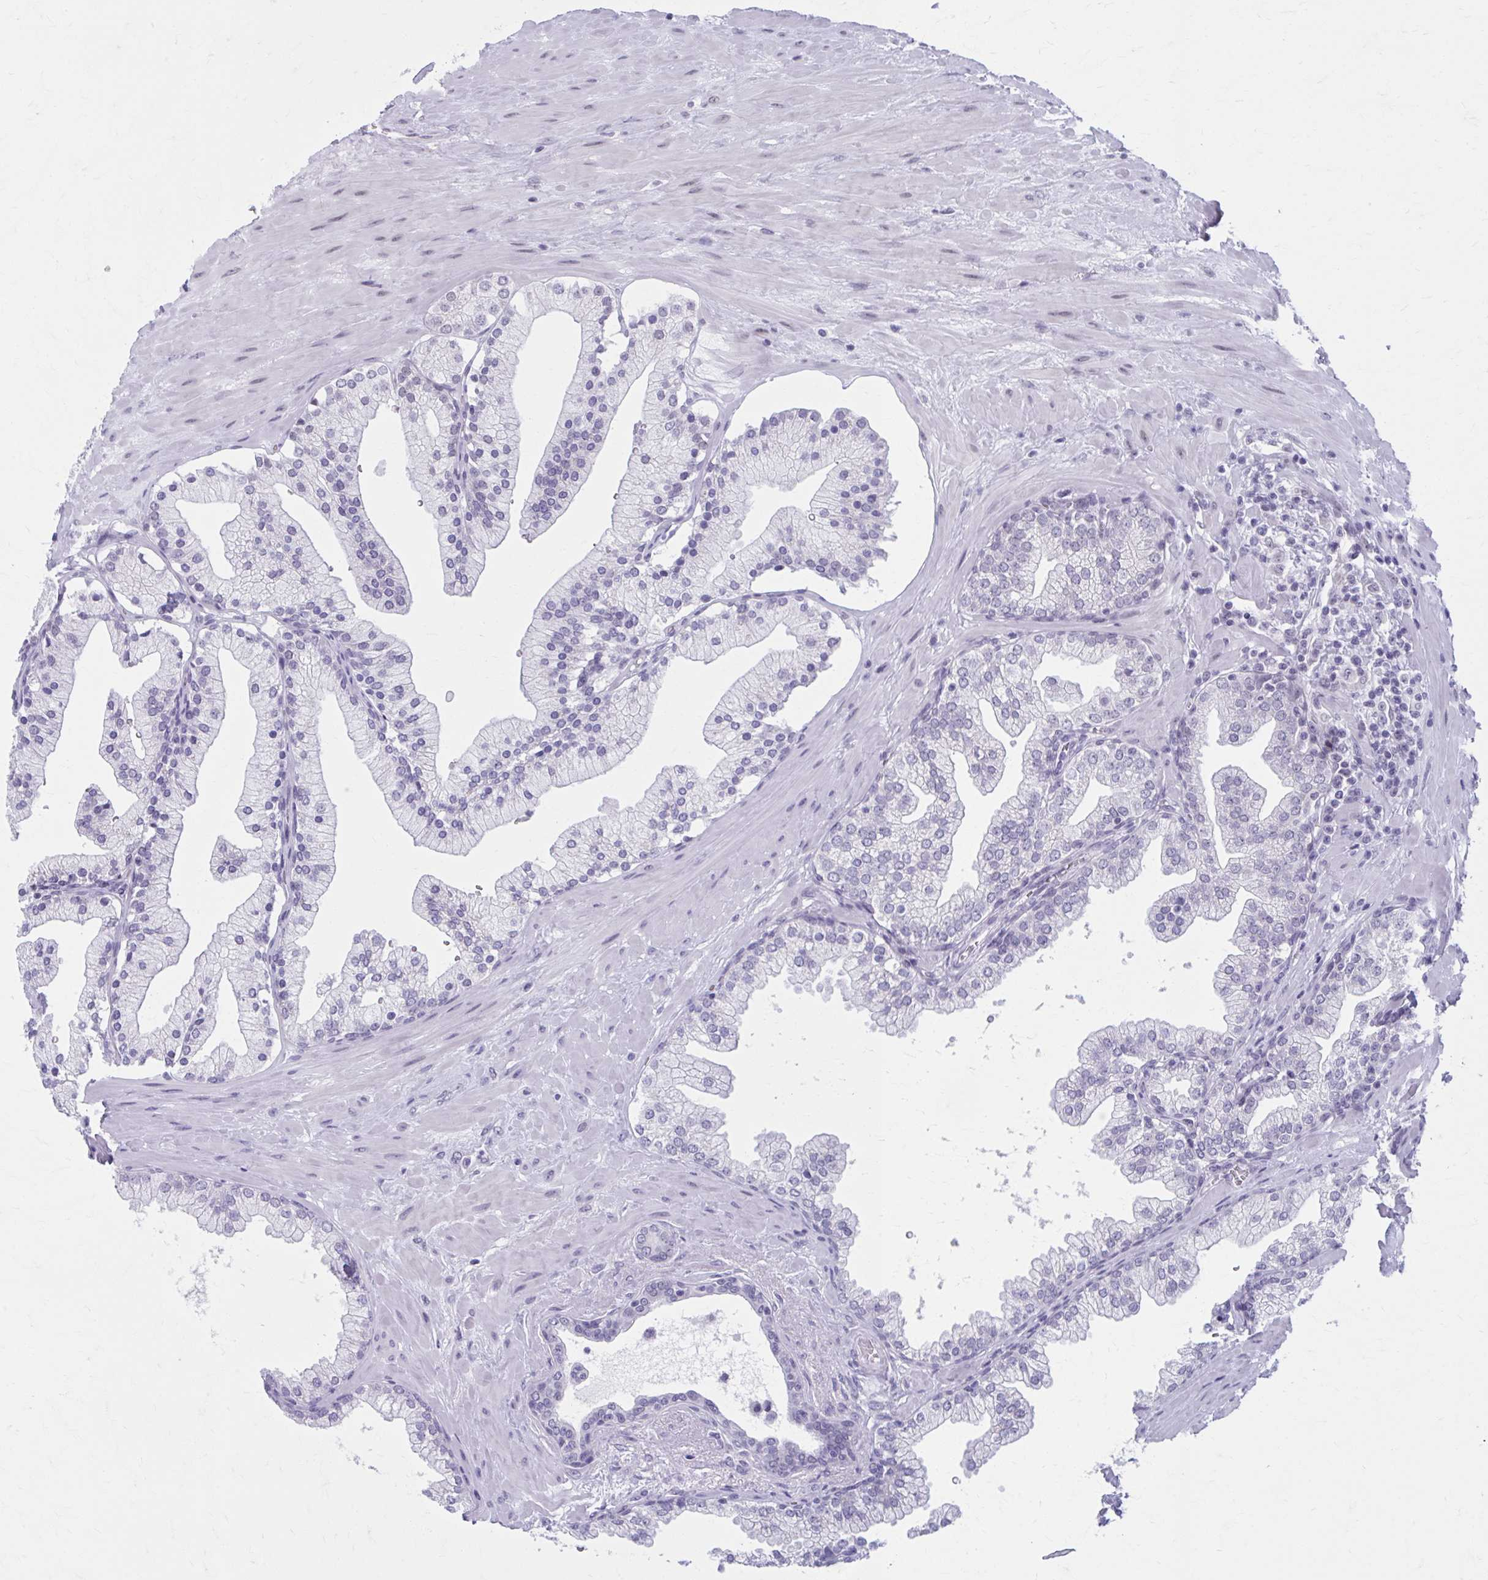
{"staining": {"intensity": "moderate", "quantity": "<25%", "location": "nuclear"}, "tissue": "prostate", "cell_type": "Glandular cells", "image_type": "normal", "snomed": [{"axis": "morphology", "description": "Normal tissue, NOS"}, {"axis": "topography", "description": "Prostate"}, {"axis": "topography", "description": "Peripheral nerve tissue"}], "caption": "A micrograph showing moderate nuclear staining in approximately <25% of glandular cells in benign prostate, as visualized by brown immunohistochemical staining.", "gene": "CCDC105", "patient": {"sex": "male", "age": 61}}